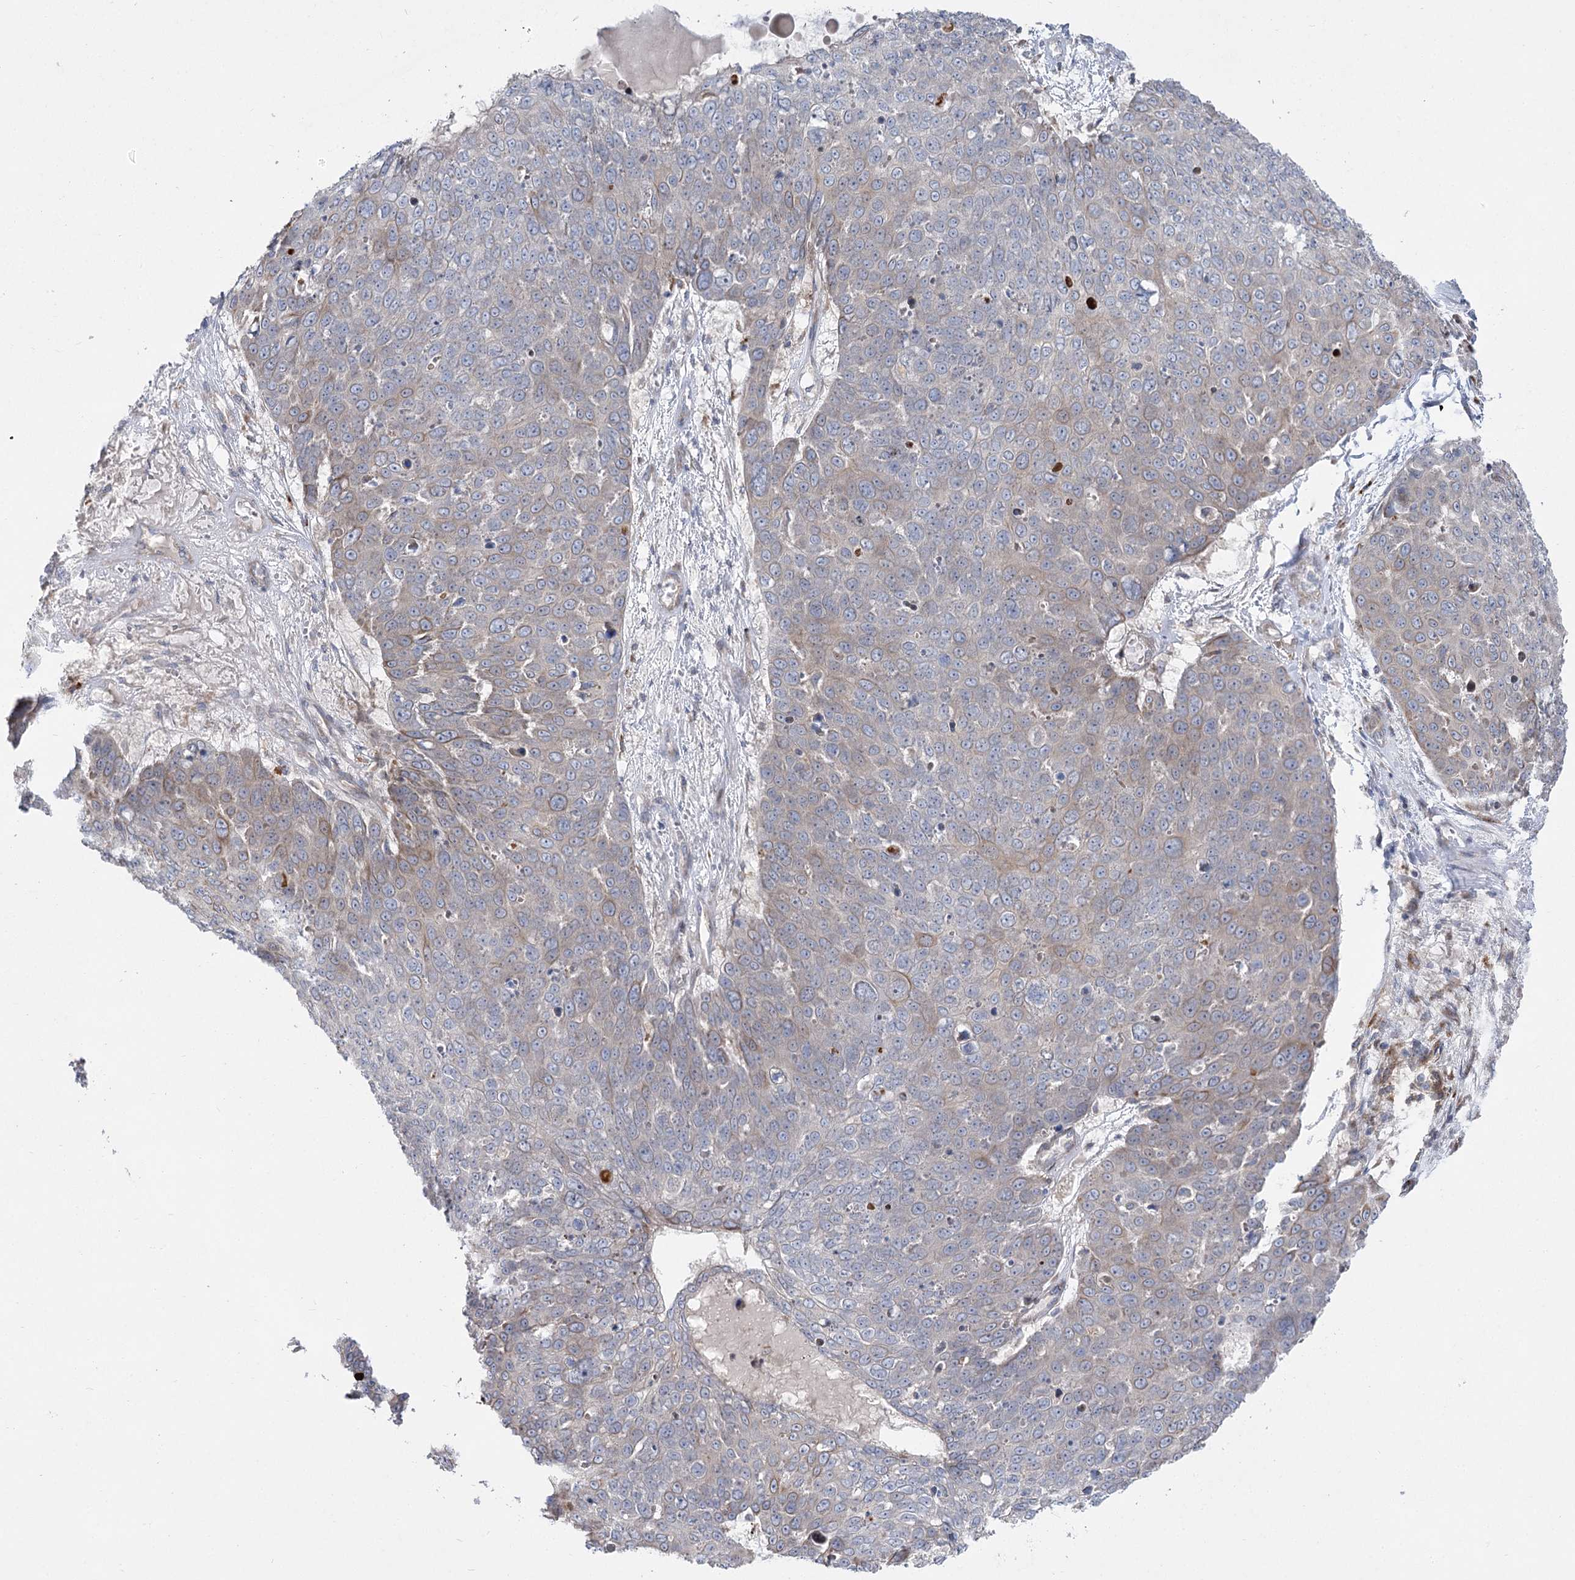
{"staining": {"intensity": "weak", "quantity": "25%-75%", "location": "cytoplasmic/membranous"}, "tissue": "skin cancer", "cell_type": "Tumor cells", "image_type": "cancer", "snomed": [{"axis": "morphology", "description": "Squamous cell carcinoma, NOS"}, {"axis": "topography", "description": "Skin"}], "caption": "Immunohistochemical staining of skin cancer (squamous cell carcinoma) exhibits low levels of weak cytoplasmic/membranous protein positivity in approximately 25%-75% of tumor cells.", "gene": "SH3BP5L", "patient": {"sex": "male", "age": 71}}